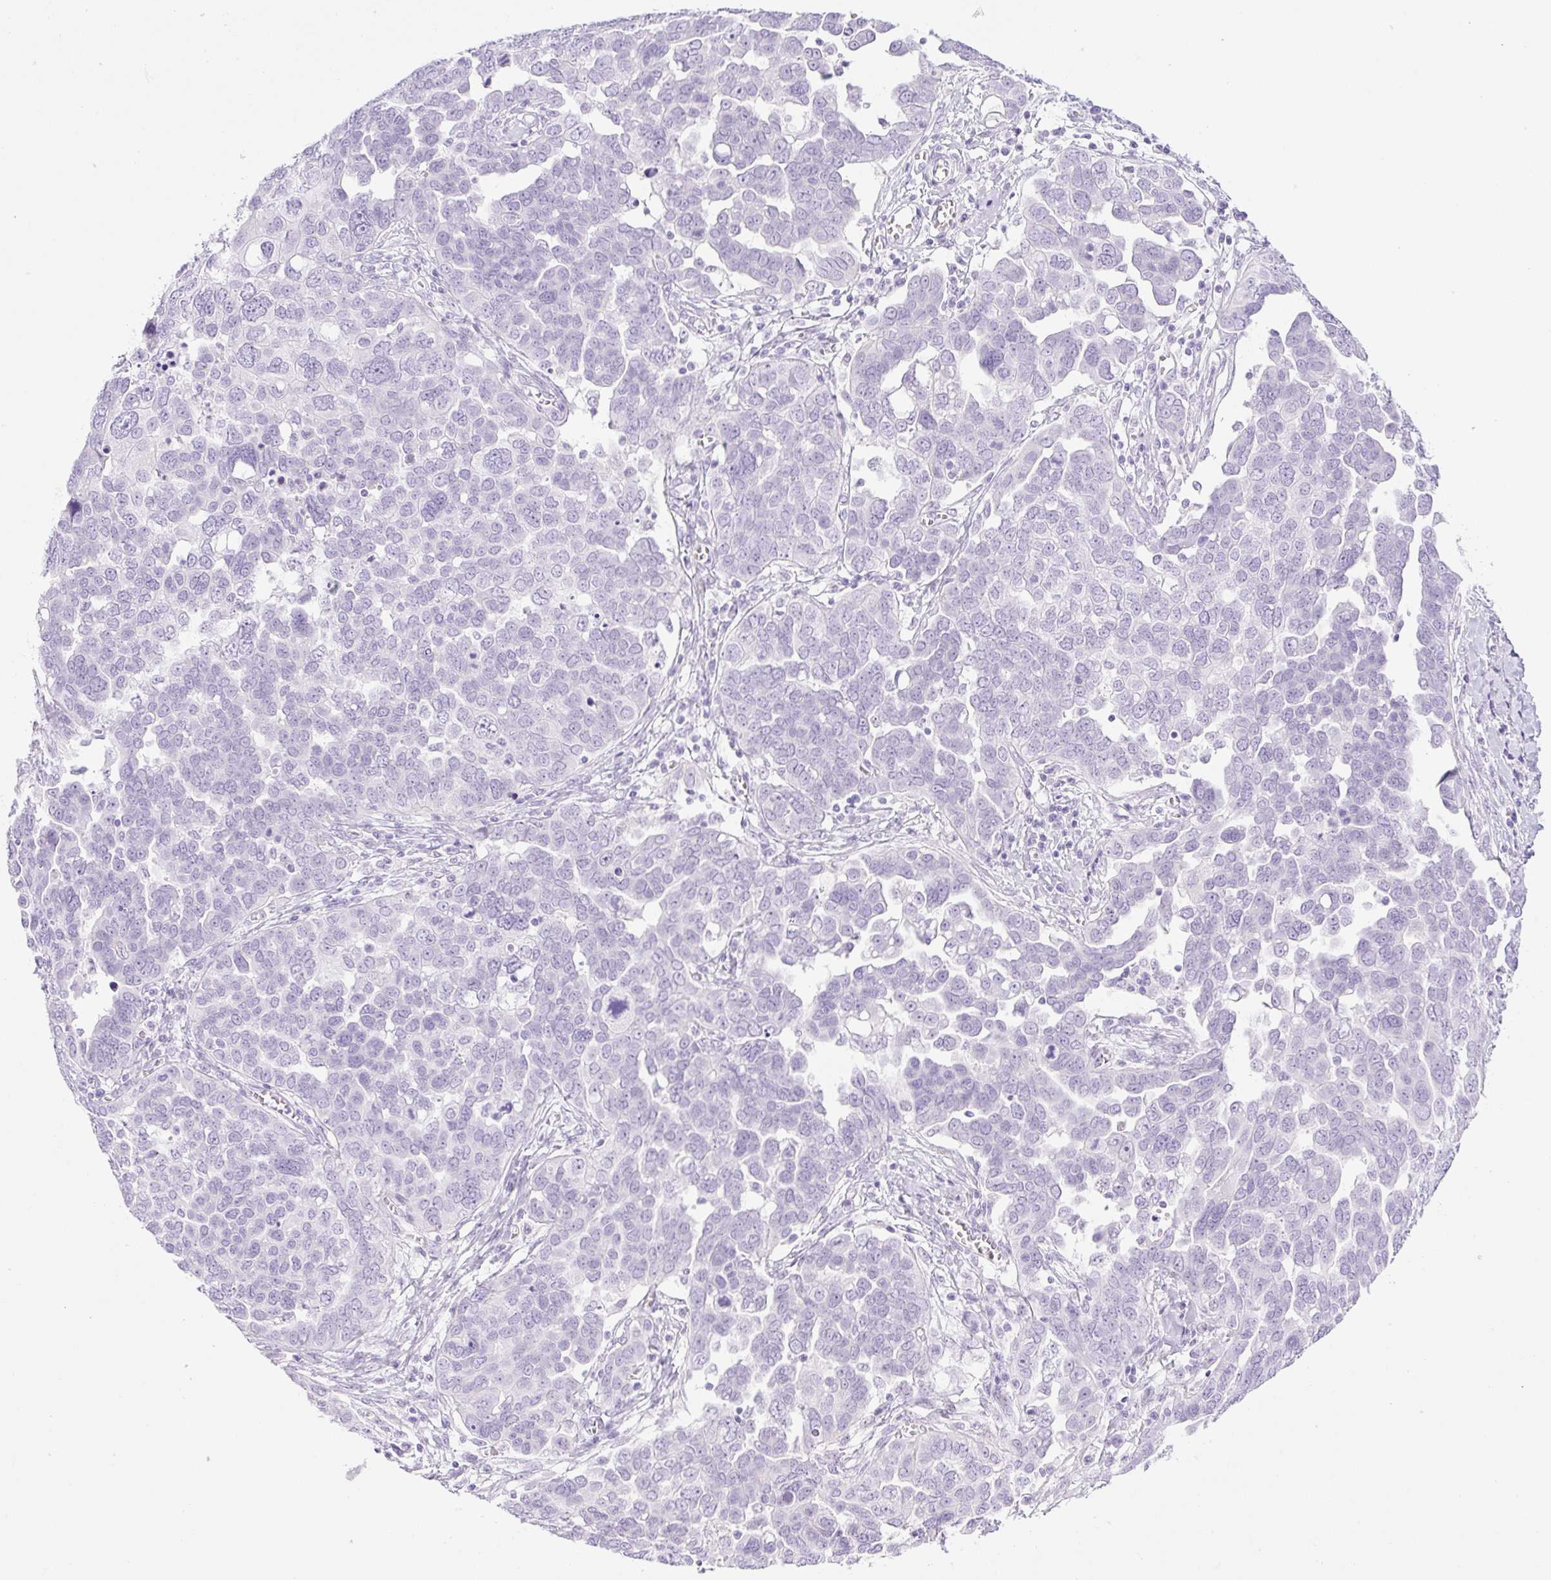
{"staining": {"intensity": "negative", "quantity": "none", "location": "none"}, "tissue": "ovarian cancer", "cell_type": "Tumor cells", "image_type": "cancer", "snomed": [{"axis": "morphology", "description": "Cystadenocarcinoma, serous, NOS"}, {"axis": "topography", "description": "Ovary"}], "caption": "A photomicrograph of serous cystadenocarcinoma (ovarian) stained for a protein demonstrates no brown staining in tumor cells.", "gene": "SPRR4", "patient": {"sex": "female", "age": 59}}